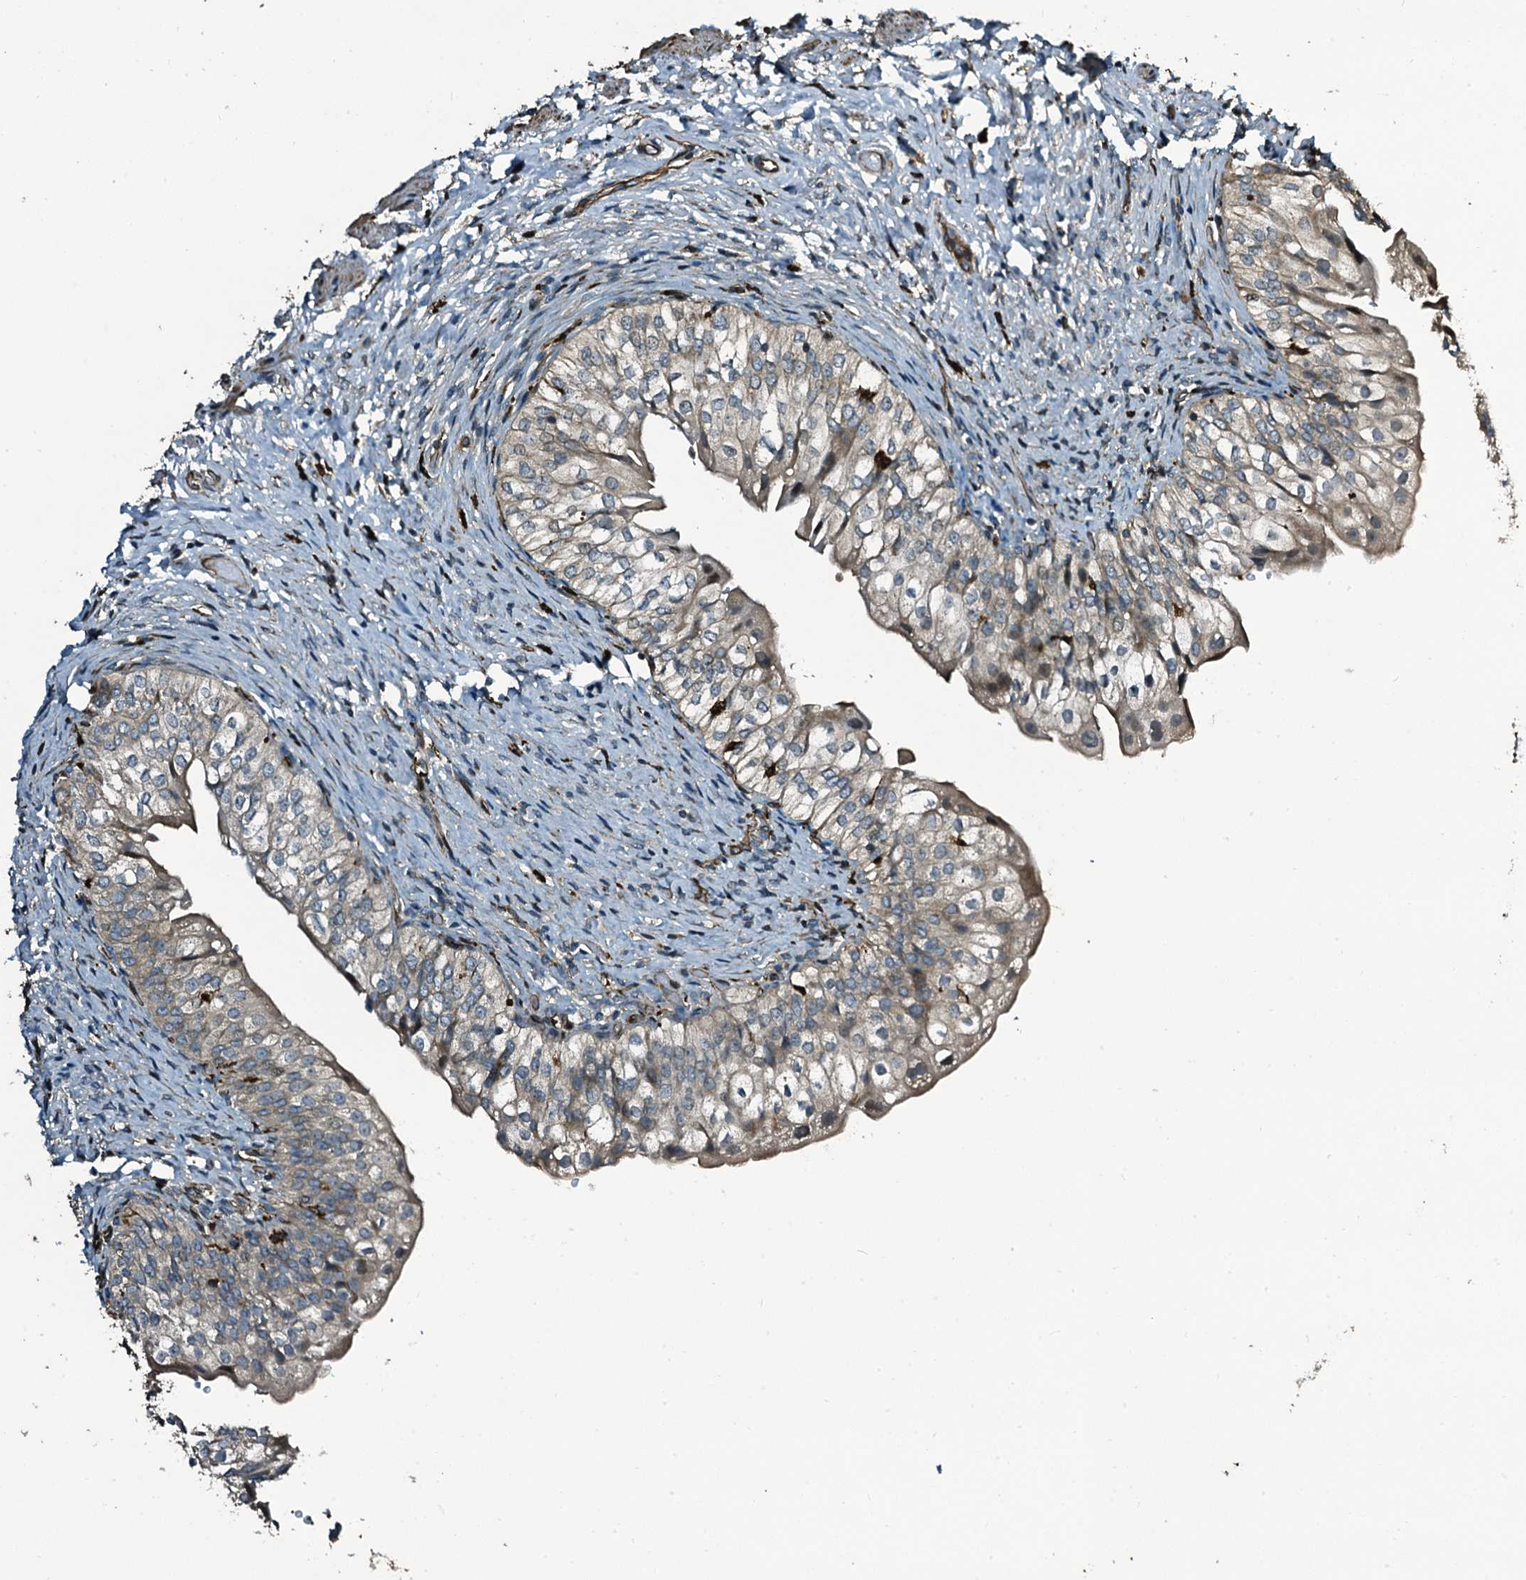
{"staining": {"intensity": "weak", "quantity": "<25%", "location": "cytoplasmic/membranous"}, "tissue": "urinary bladder", "cell_type": "Urothelial cells", "image_type": "normal", "snomed": [{"axis": "morphology", "description": "Normal tissue, NOS"}, {"axis": "topography", "description": "Urinary bladder"}], "caption": "This is an immunohistochemistry photomicrograph of benign human urinary bladder. There is no expression in urothelial cells.", "gene": "TPGS2", "patient": {"sex": "male", "age": 55}}